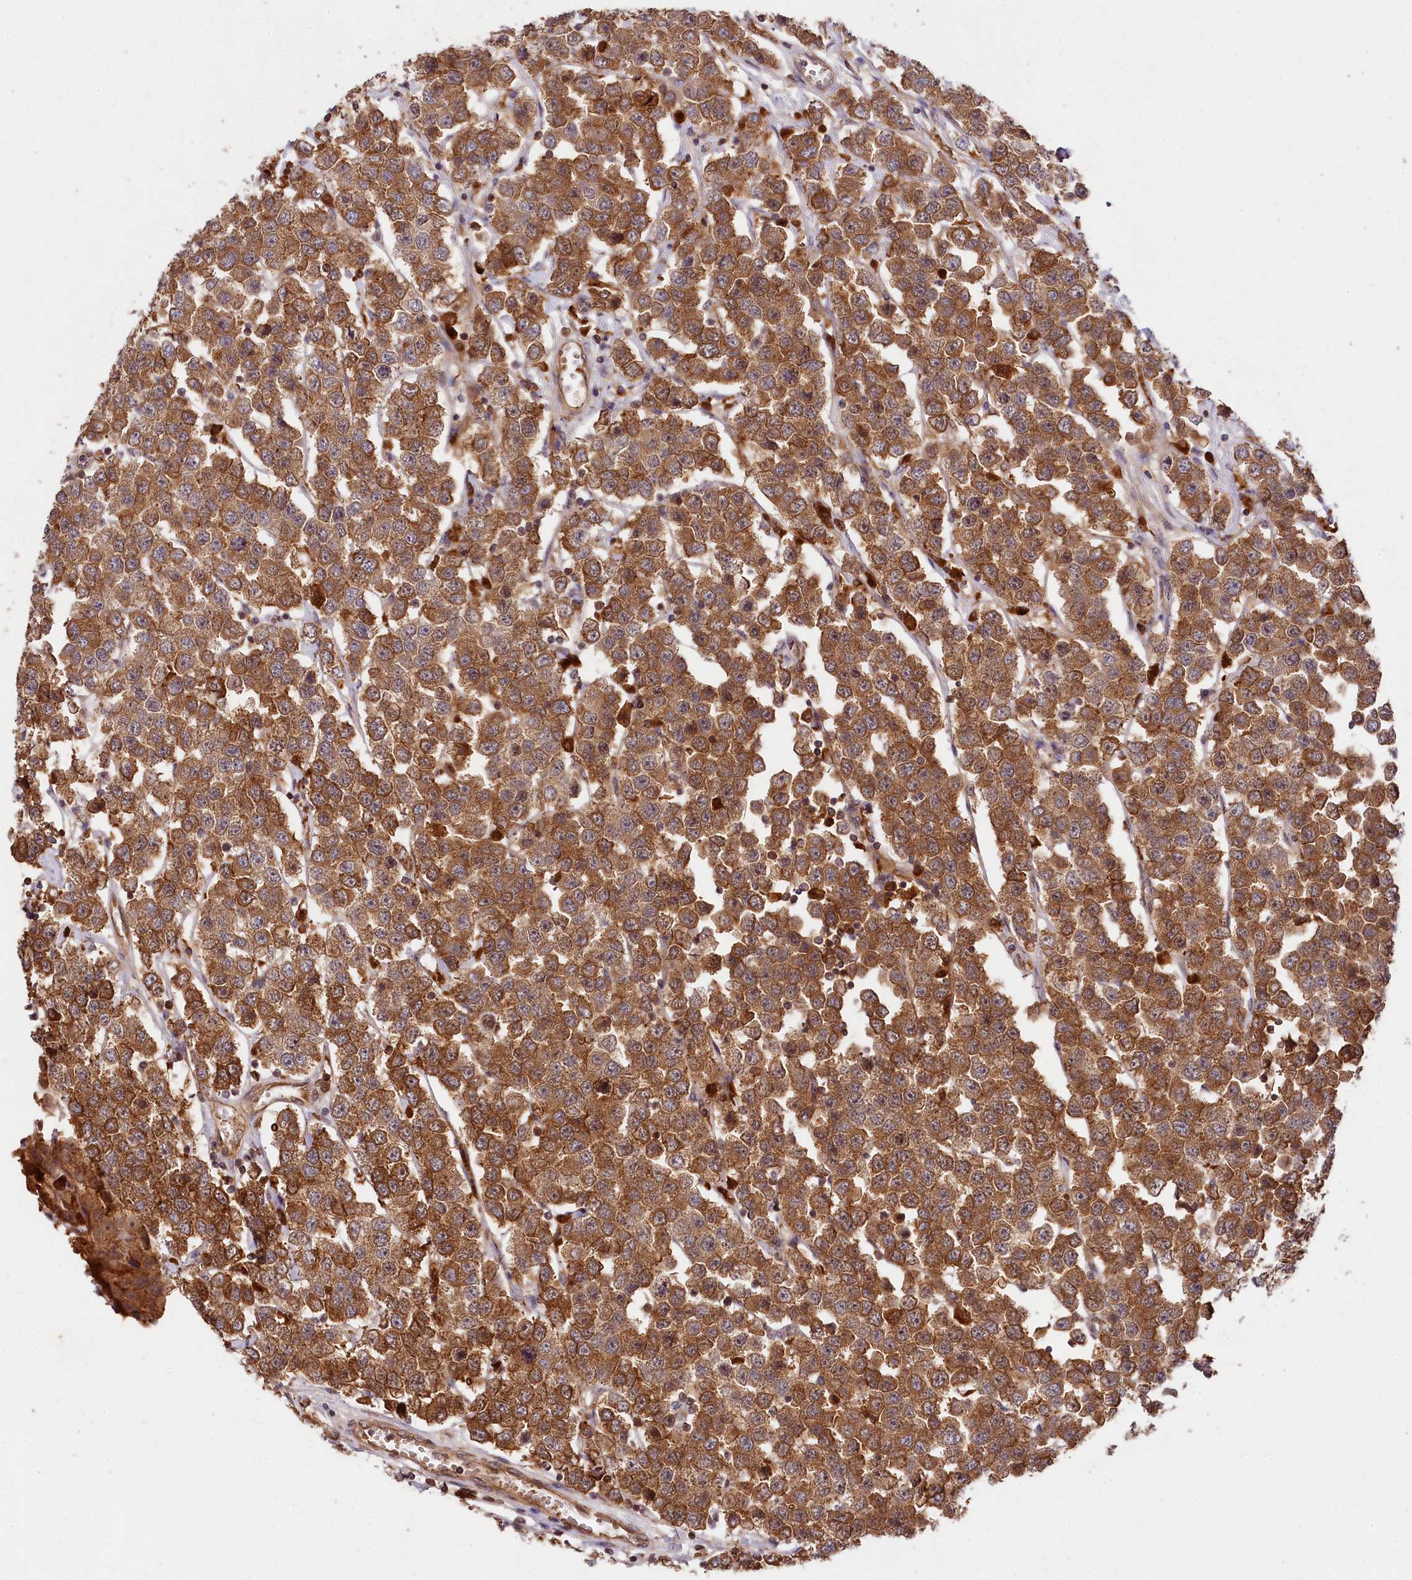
{"staining": {"intensity": "moderate", "quantity": ">75%", "location": "cytoplasmic/membranous"}, "tissue": "testis cancer", "cell_type": "Tumor cells", "image_type": "cancer", "snomed": [{"axis": "morphology", "description": "Seminoma, NOS"}, {"axis": "topography", "description": "Testis"}], "caption": "Protein expression analysis of testis seminoma displays moderate cytoplasmic/membranous expression in approximately >75% of tumor cells.", "gene": "MCF2L2", "patient": {"sex": "male", "age": 28}}